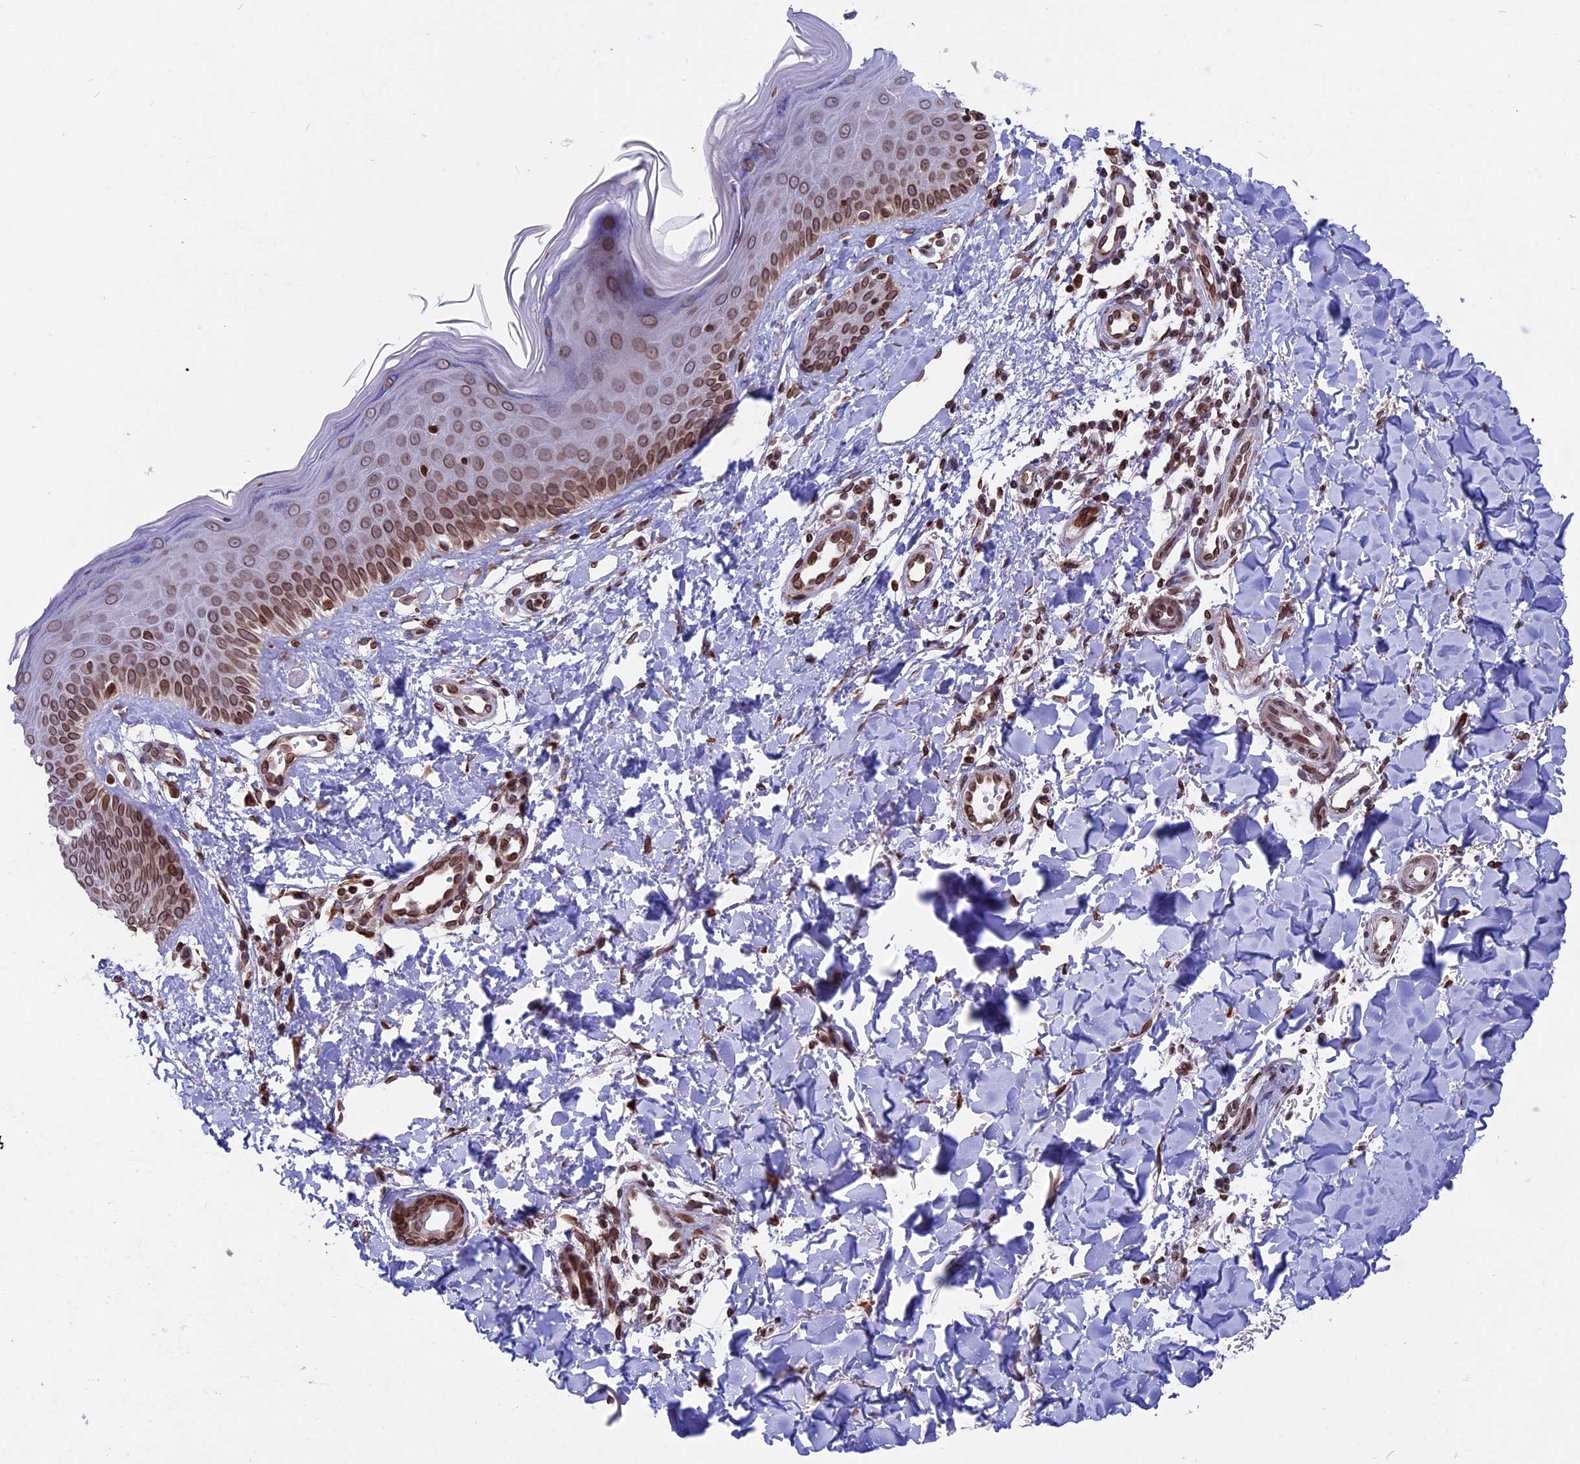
{"staining": {"intensity": "strong", "quantity": ">75%", "location": "nuclear"}, "tissue": "skin", "cell_type": "Fibroblasts", "image_type": "normal", "snomed": [{"axis": "morphology", "description": "Normal tissue, NOS"}, {"axis": "topography", "description": "Skin"}], "caption": "An IHC image of normal tissue is shown. Protein staining in brown shows strong nuclear positivity in skin within fibroblasts.", "gene": "PTCHD4", "patient": {"sex": "male", "age": 52}}